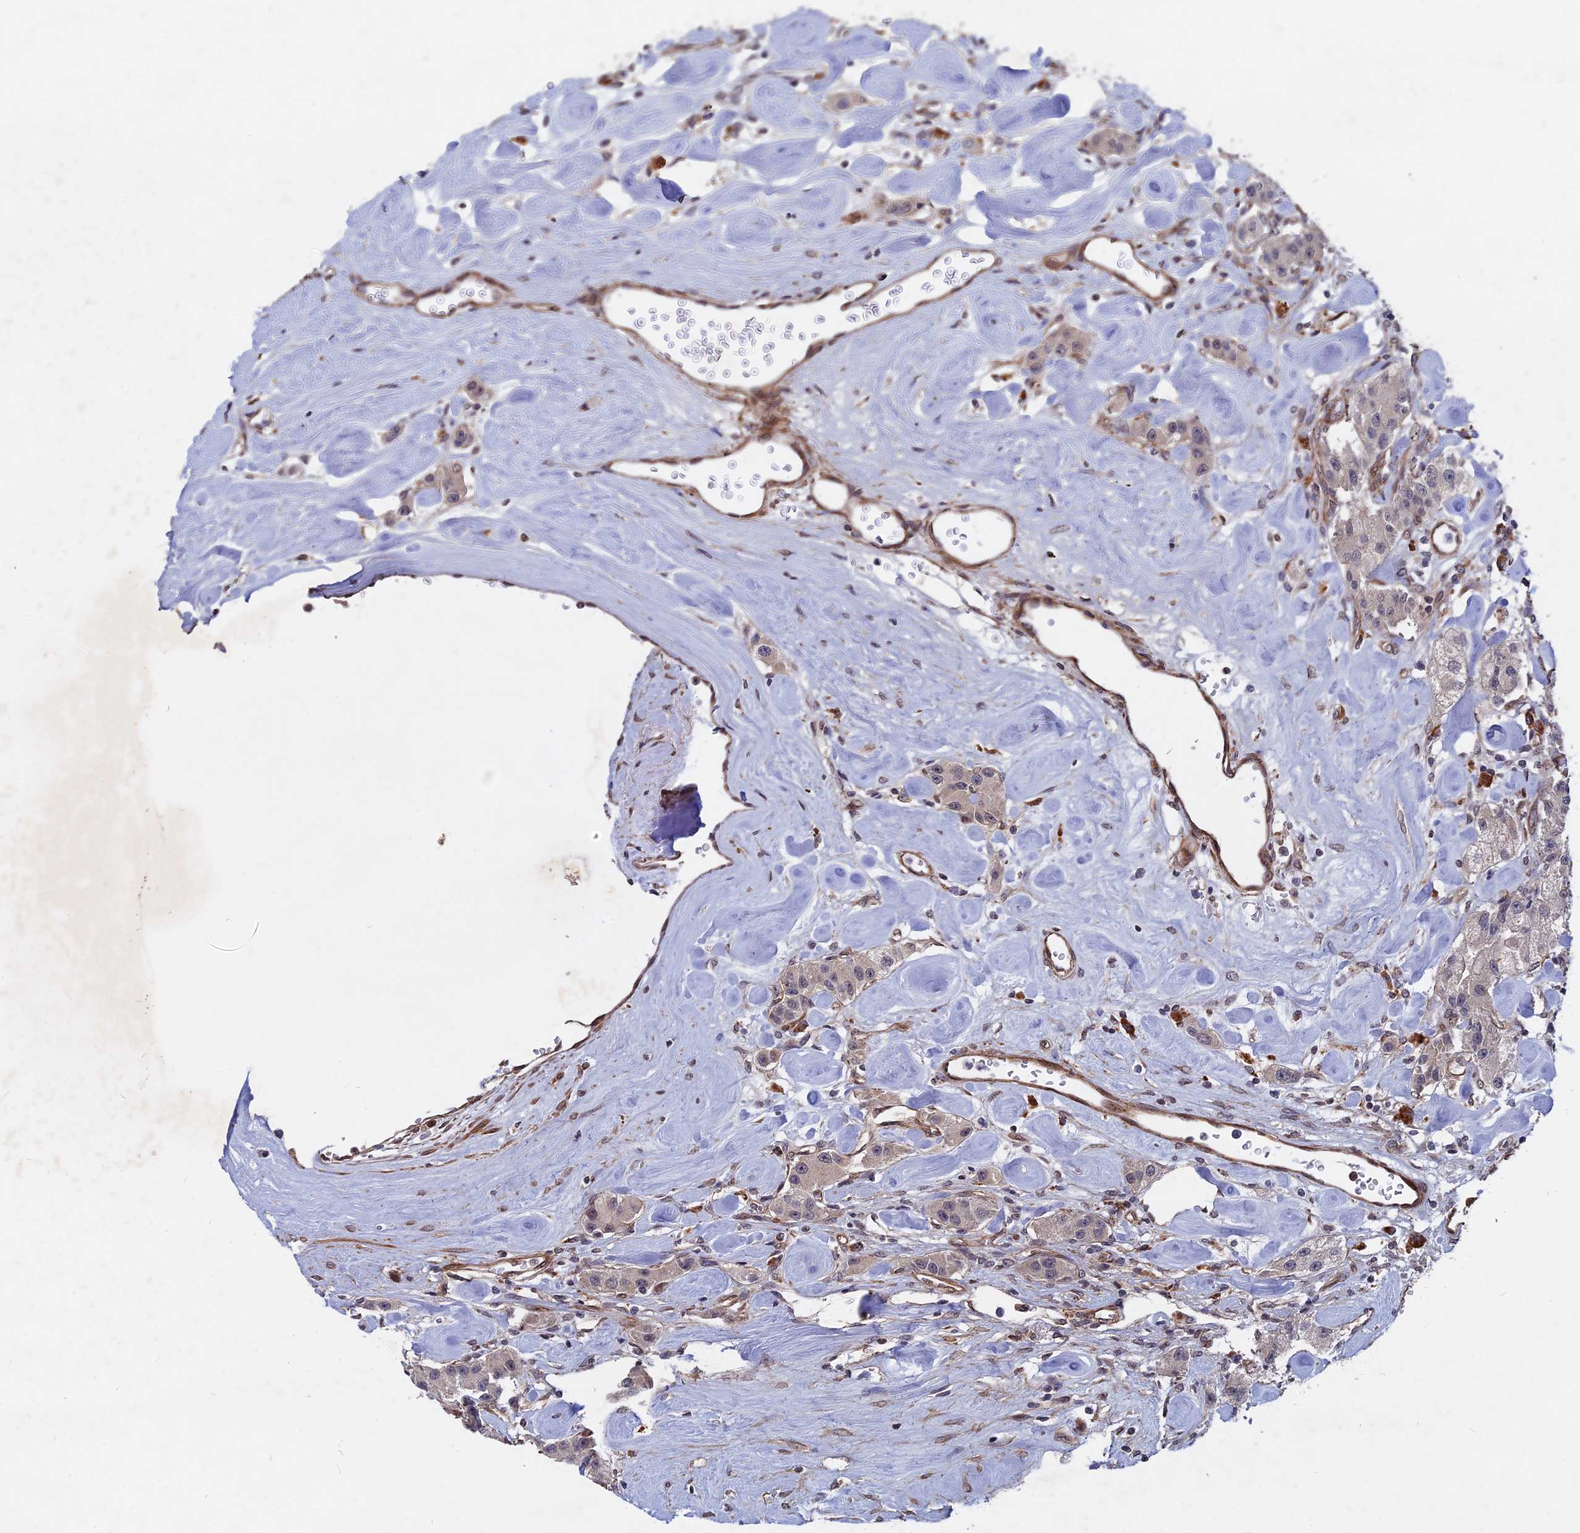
{"staining": {"intensity": "weak", "quantity": "<25%", "location": "cytoplasmic/membranous"}, "tissue": "carcinoid", "cell_type": "Tumor cells", "image_type": "cancer", "snomed": [{"axis": "morphology", "description": "Carcinoid, malignant, NOS"}, {"axis": "topography", "description": "Pancreas"}], "caption": "A histopathology image of carcinoid (malignant) stained for a protein demonstrates no brown staining in tumor cells.", "gene": "NOSIP", "patient": {"sex": "male", "age": 41}}